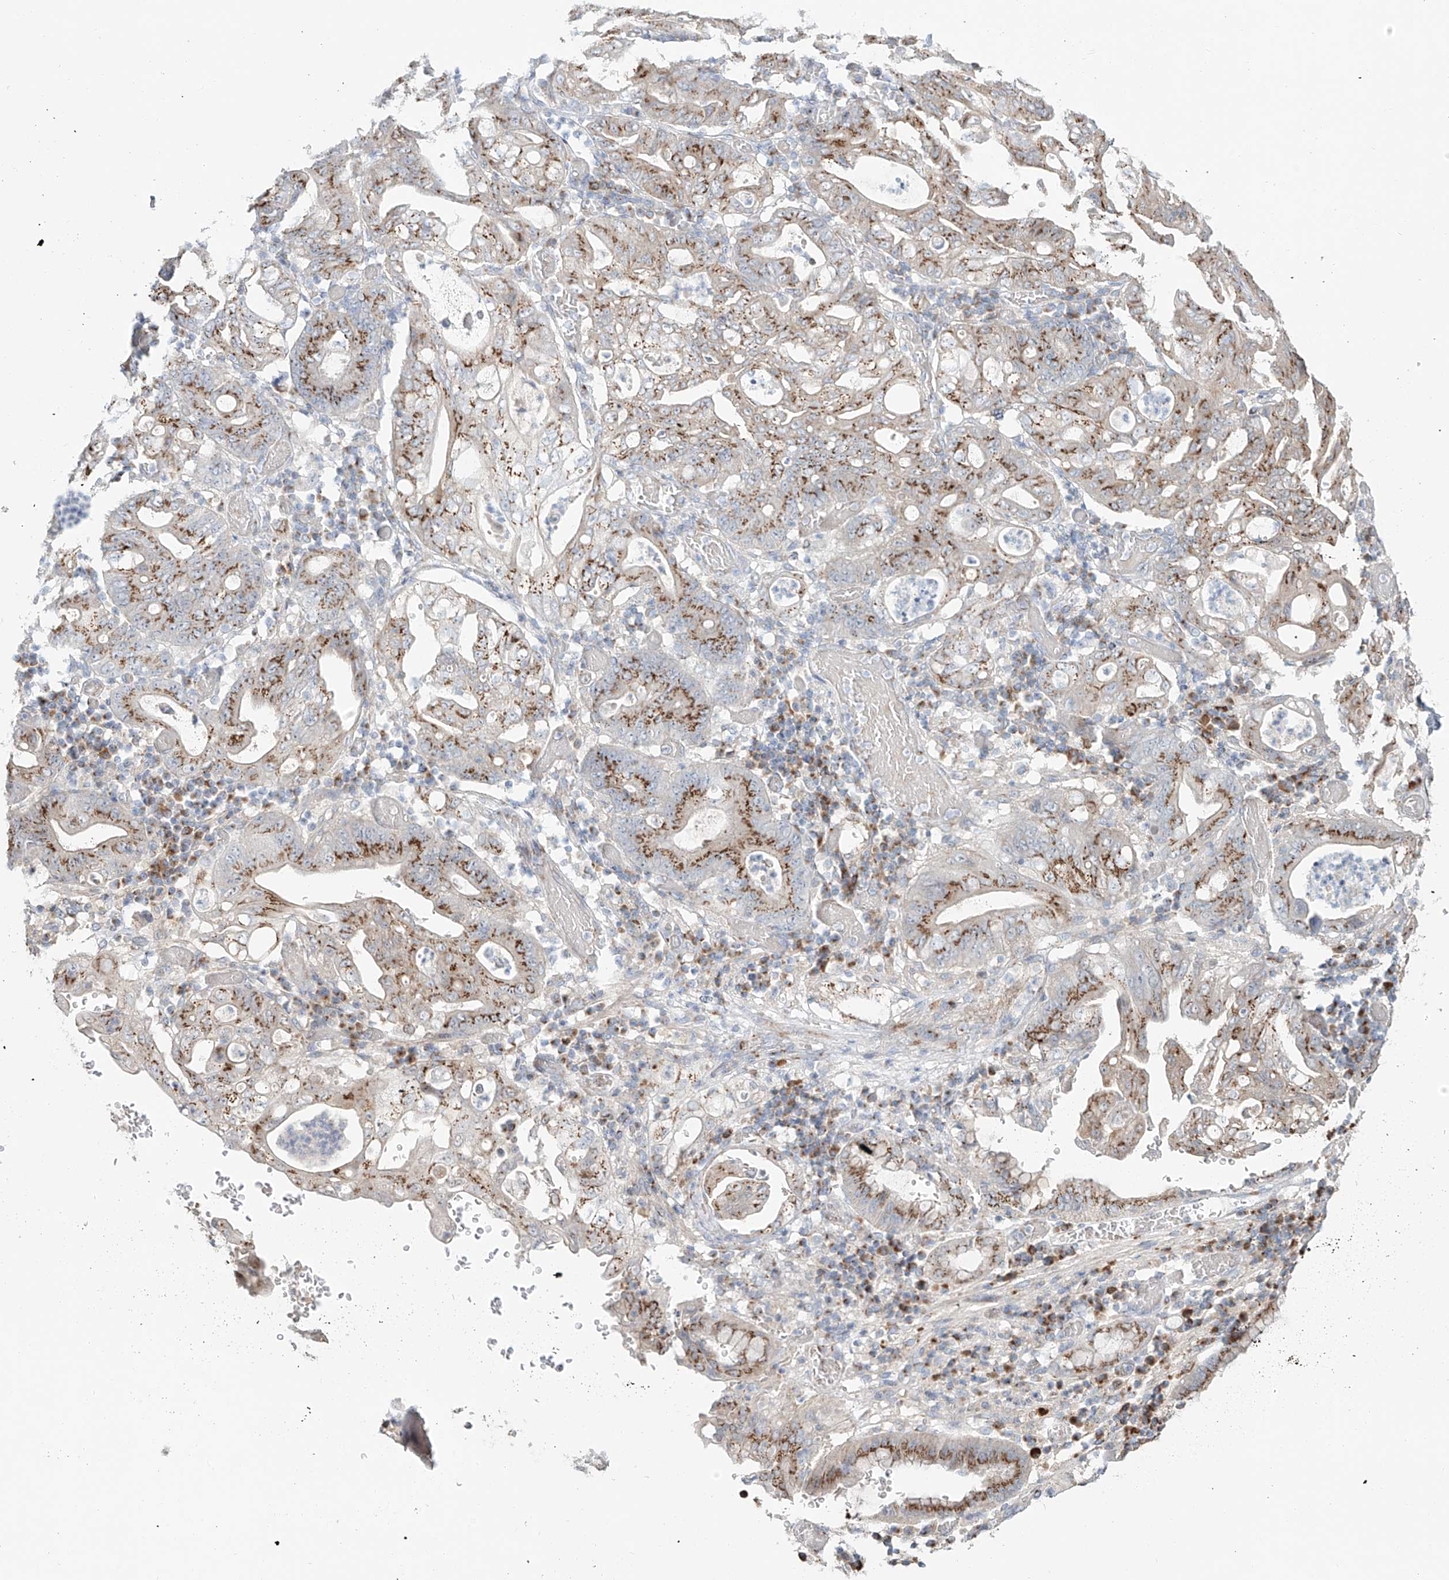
{"staining": {"intensity": "moderate", "quantity": ">75%", "location": "cytoplasmic/membranous"}, "tissue": "stomach cancer", "cell_type": "Tumor cells", "image_type": "cancer", "snomed": [{"axis": "morphology", "description": "Adenocarcinoma, NOS"}, {"axis": "topography", "description": "Stomach"}], "caption": "This micrograph reveals immunohistochemistry staining of stomach adenocarcinoma, with medium moderate cytoplasmic/membranous expression in about >75% of tumor cells.", "gene": "BSDC1", "patient": {"sex": "female", "age": 73}}